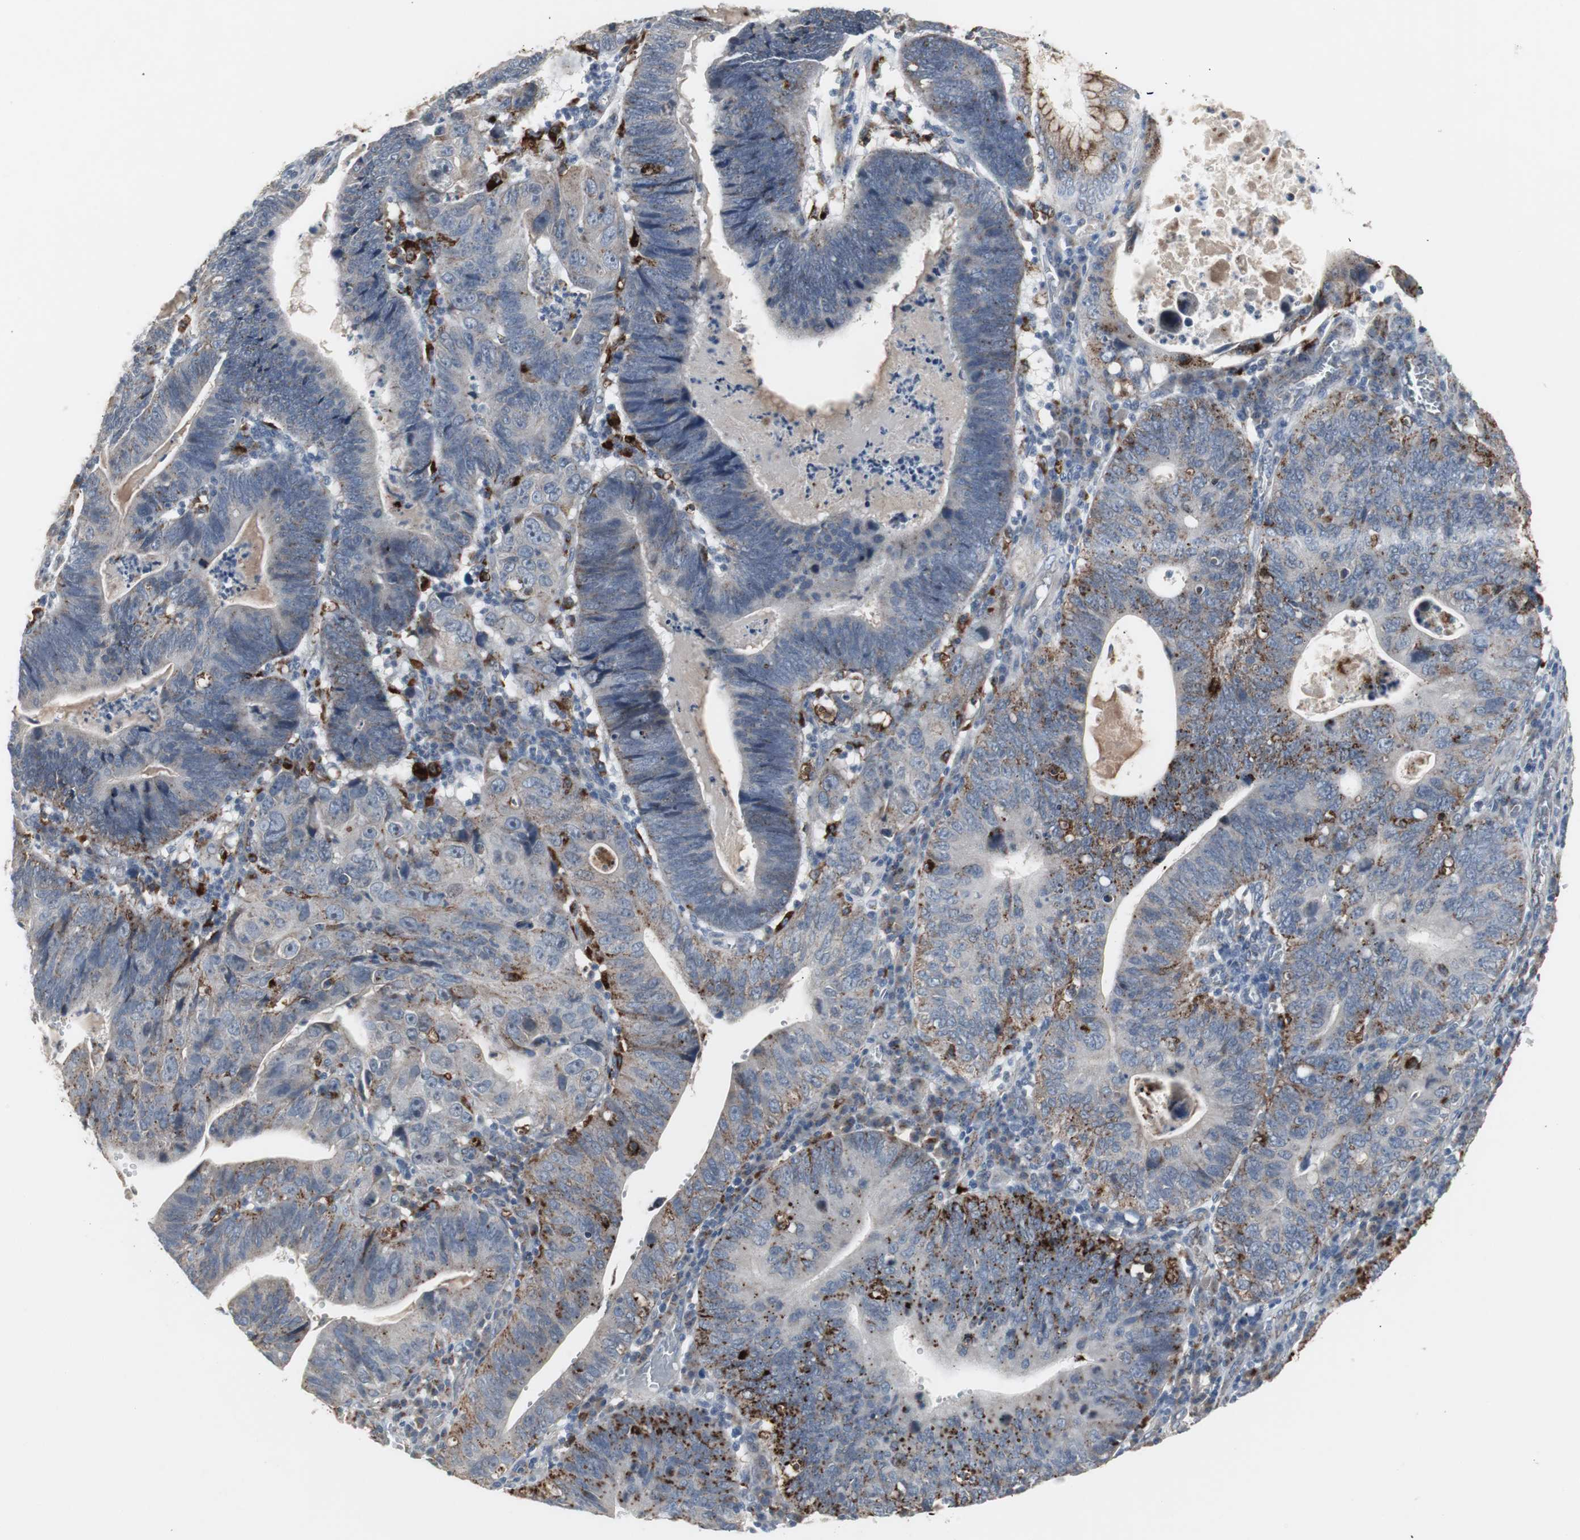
{"staining": {"intensity": "strong", "quantity": ">75%", "location": "cytoplasmic/membranous"}, "tissue": "stomach cancer", "cell_type": "Tumor cells", "image_type": "cancer", "snomed": [{"axis": "morphology", "description": "Adenocarcinoma, NOS"}, {"axis": "topography", "description": "Stomach"}], "caption": "DAB immunohistochemical staining of adenocarcinoma (stomach) displays strong cytoplasmic/membranous protein staining in about >75% of tumor cells. Immunohistochemistry (ihc) stains the protein of interest in brown and the nuclei are stained blue.", "gene": "GBA1", "patient": {"sex": "male", "age": 59}}